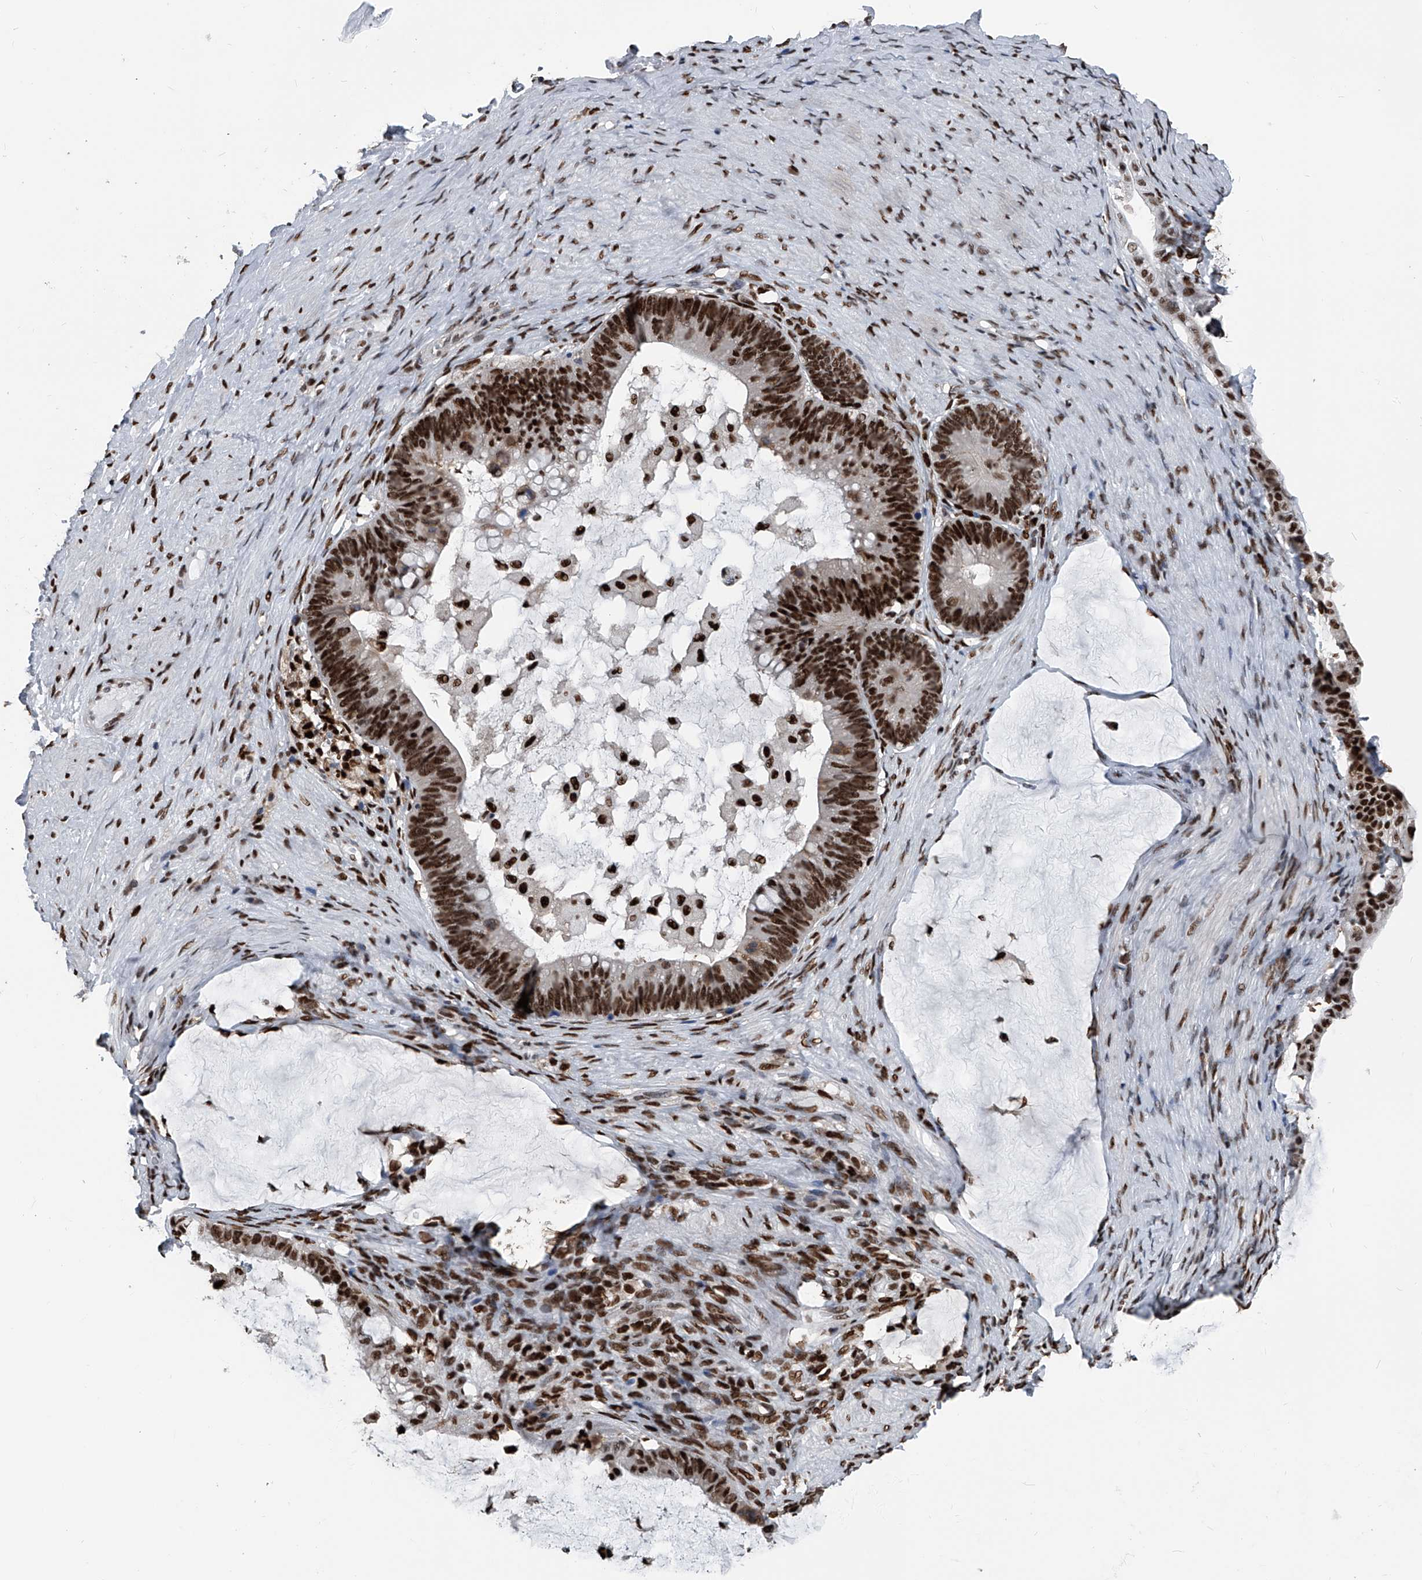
{"staining": {"intensity": "moderate", "quantity": ">75%", "location": "nuclear"}, "tissue": "ovarian cancer", "cell_type": "Tumor cells", "image_type": "cancer", "snomed": [{"axis": "morphology", "description": "Cystadenocarcinoma, mucinous, NOS"}, {"axis": "topography", "description": "Ovary"}], "caption": "This is an image of immunohistochemistry (IHC) staining of ovarian cancer (mucinous cystadenocarcinoma), which shows moderate positivity in the nuclear of tumor cells.", "gene": "FKBP5", "patient": {"sex": "female", "age": 61}}